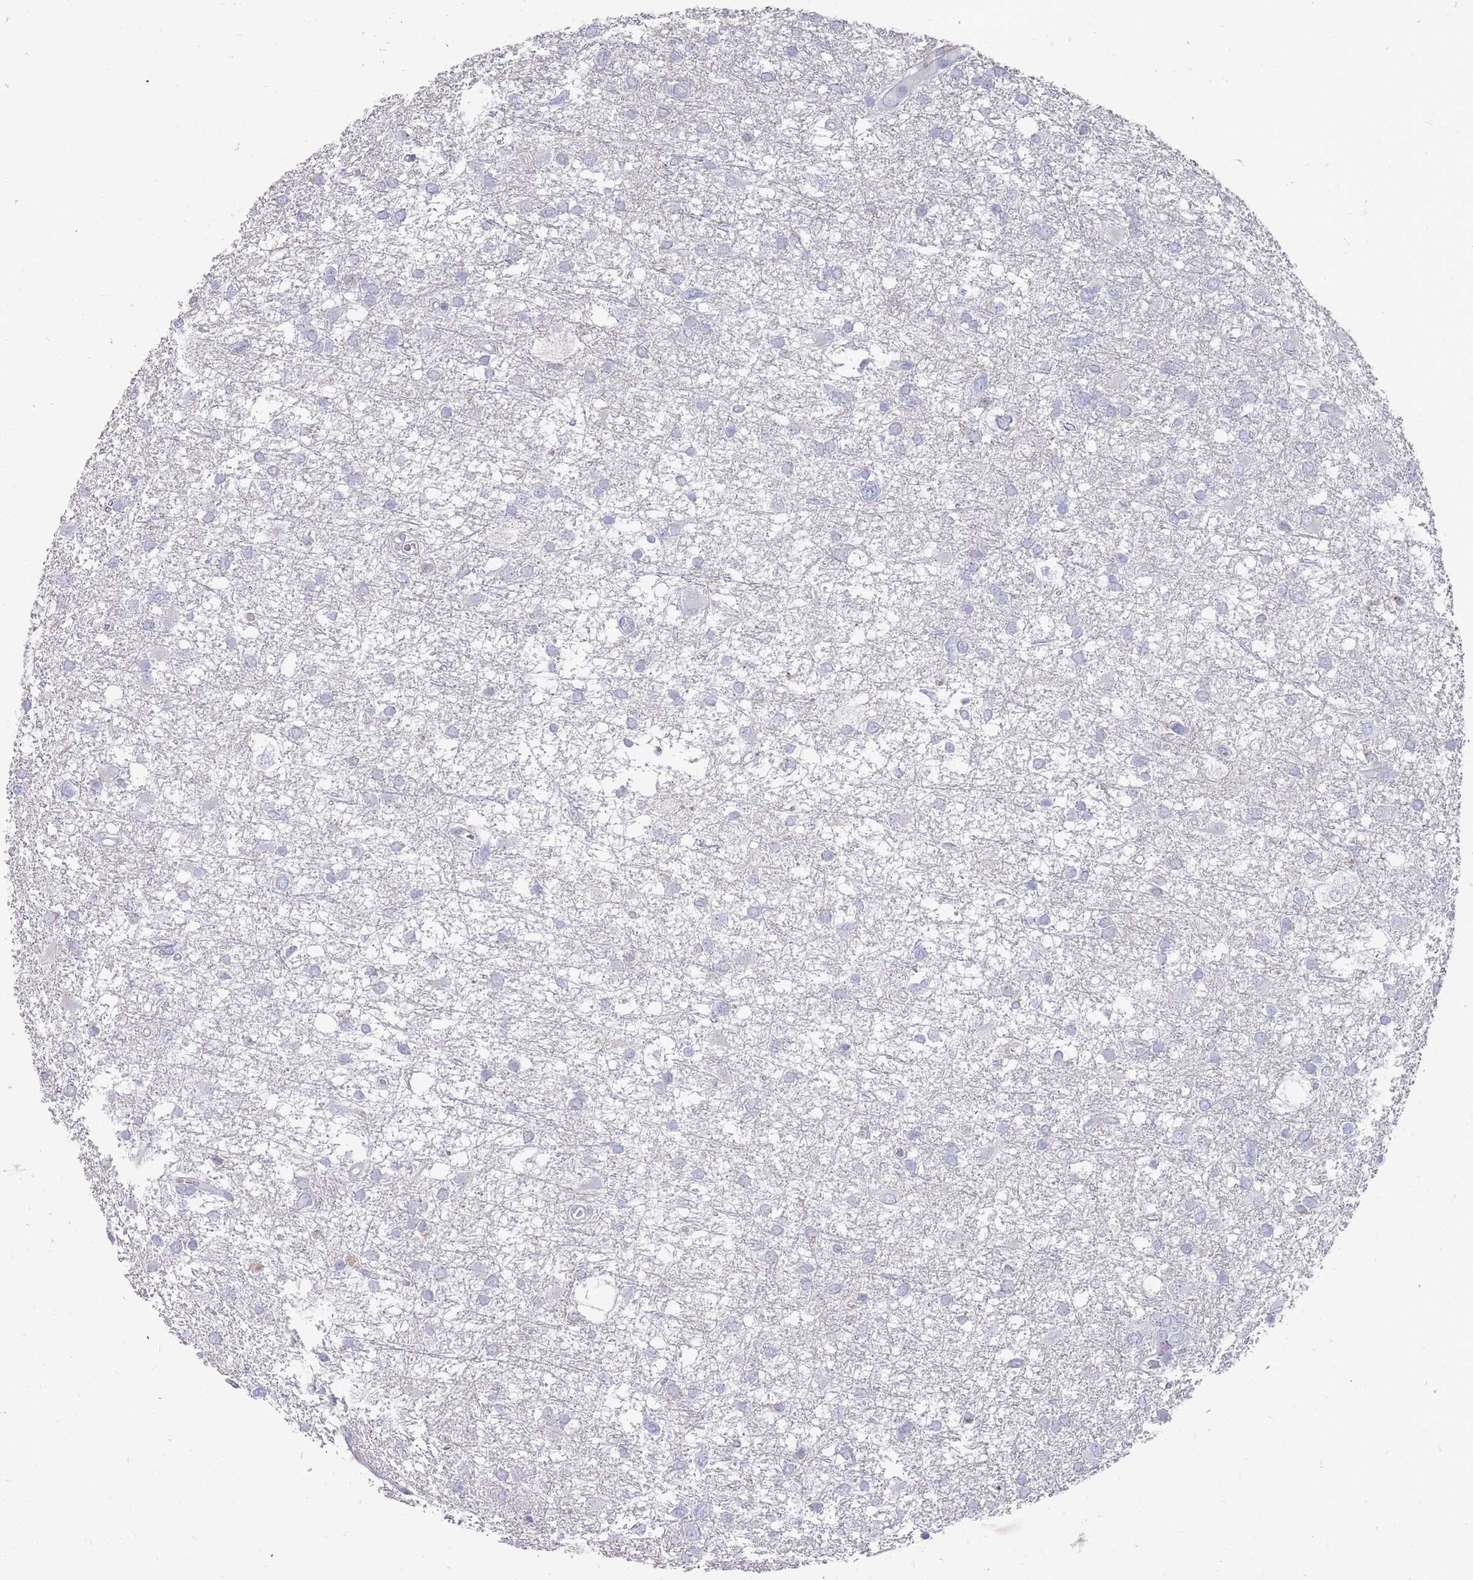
{"staining": {"intensity": "negative", "quantity": "none", "location": "none"}, "tissue": "glioma", "cell_type": "Tumor cells", "image_type": "cancer", "snomed": [{"axis": "morphology", "description": "Glioma, malignant, High grade"}, {"axis": "topography", "description": "Brain"}], "caption": "Immunohistochemical staining of human malignant glioma (high-grade) demonstrates no significant positivity in tumor cells.", "gene": "OTULINL", "patient": {"sex": "male", "age": 61}}